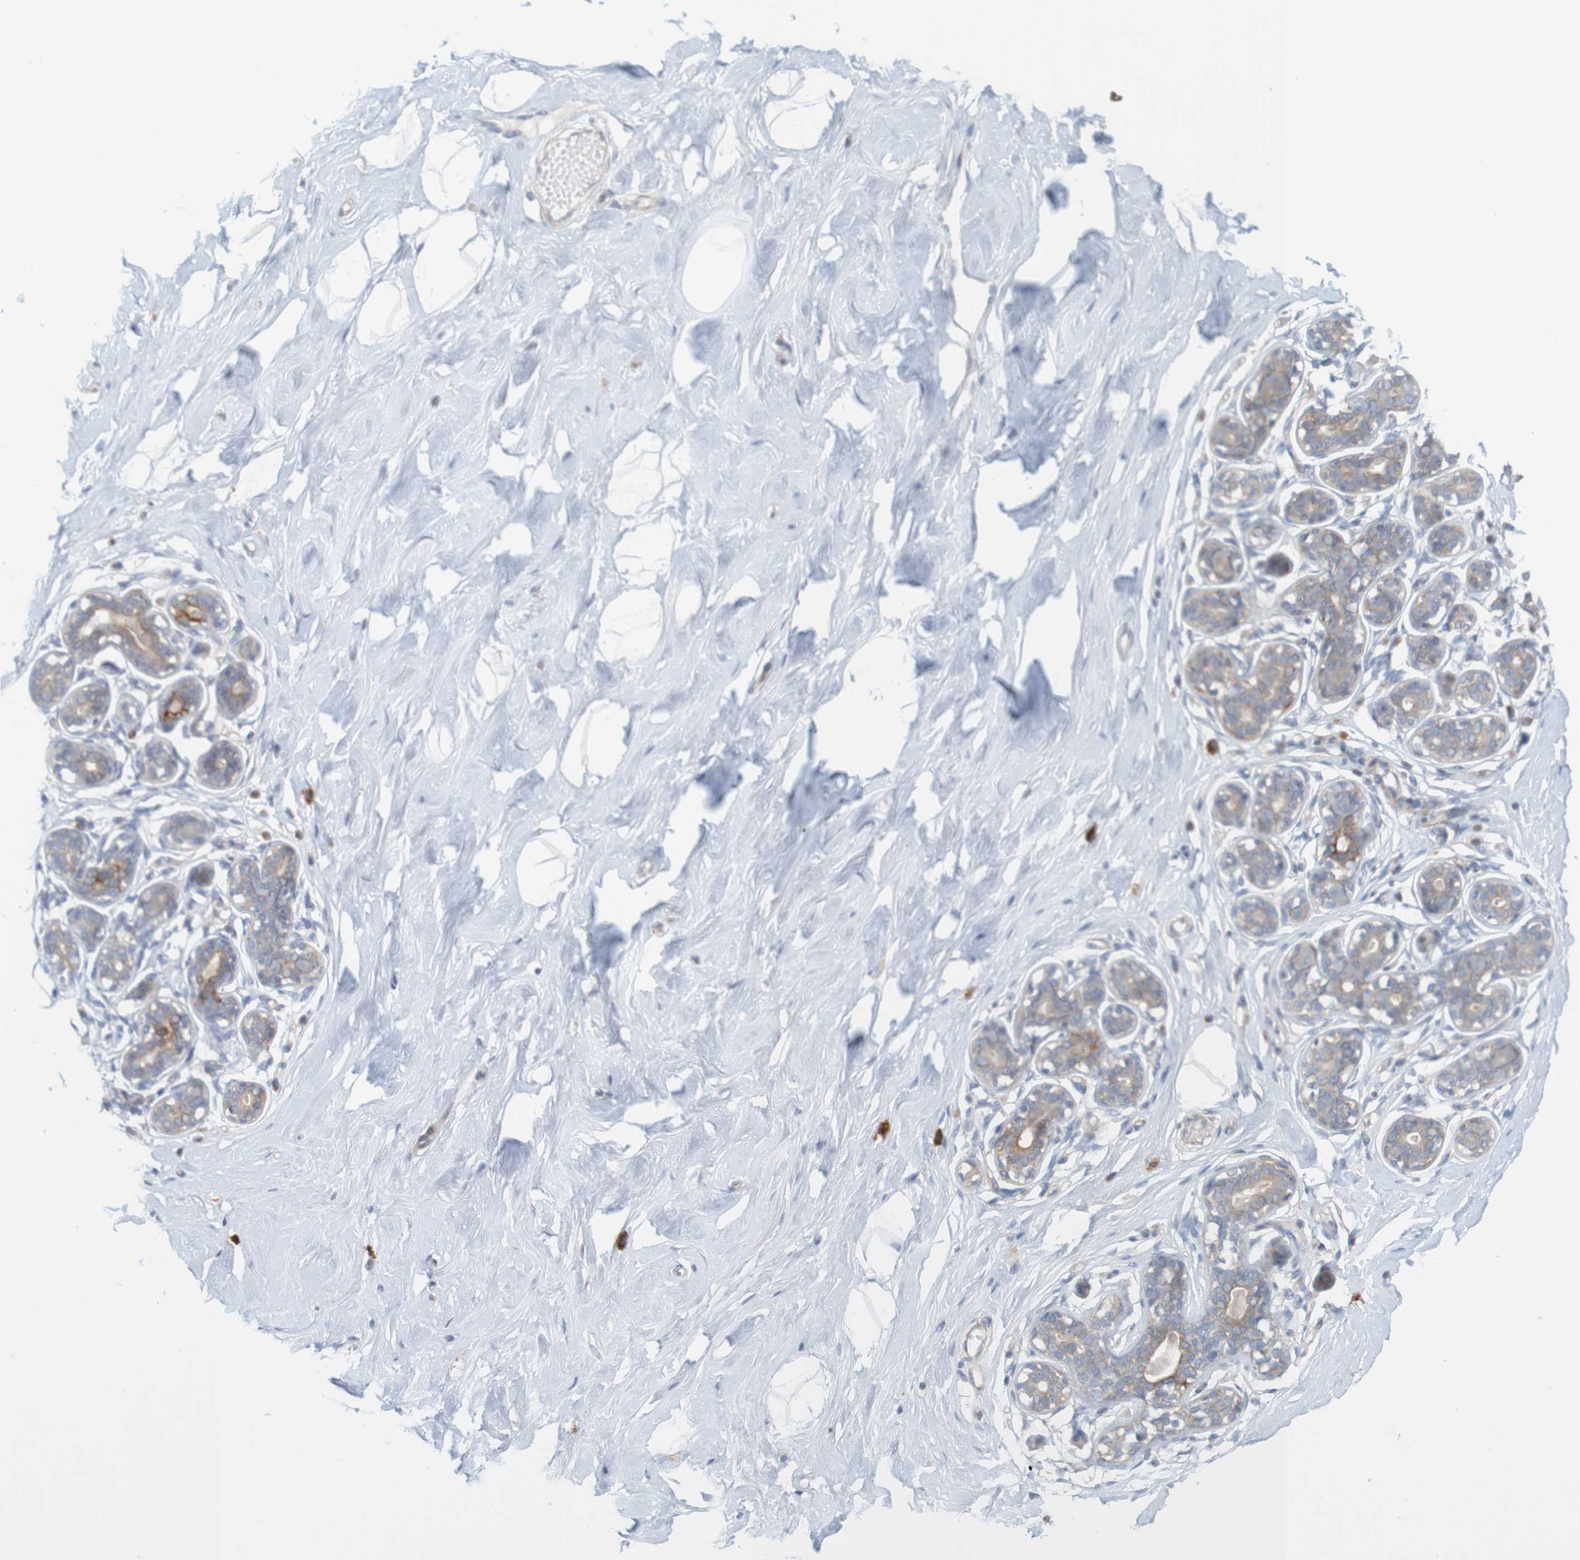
{"staining": {"intensity": "negative", "quantity": "none", "location": "none"}, "tissue": "breast", "cell_type": "Adipocytes", "image_type": "normal", "snomed": [{"axis": "morphology", "description": "Normal tissue, NOS"}, {"axis": "topography", "description": "Breast"}], "caption": "The image displays no staining of adipocytes in benign breast. (IHC, brightfield microscopy, high magnification).", "gene": "KRT23", "patient": {"sex": "female", "age": 23}}